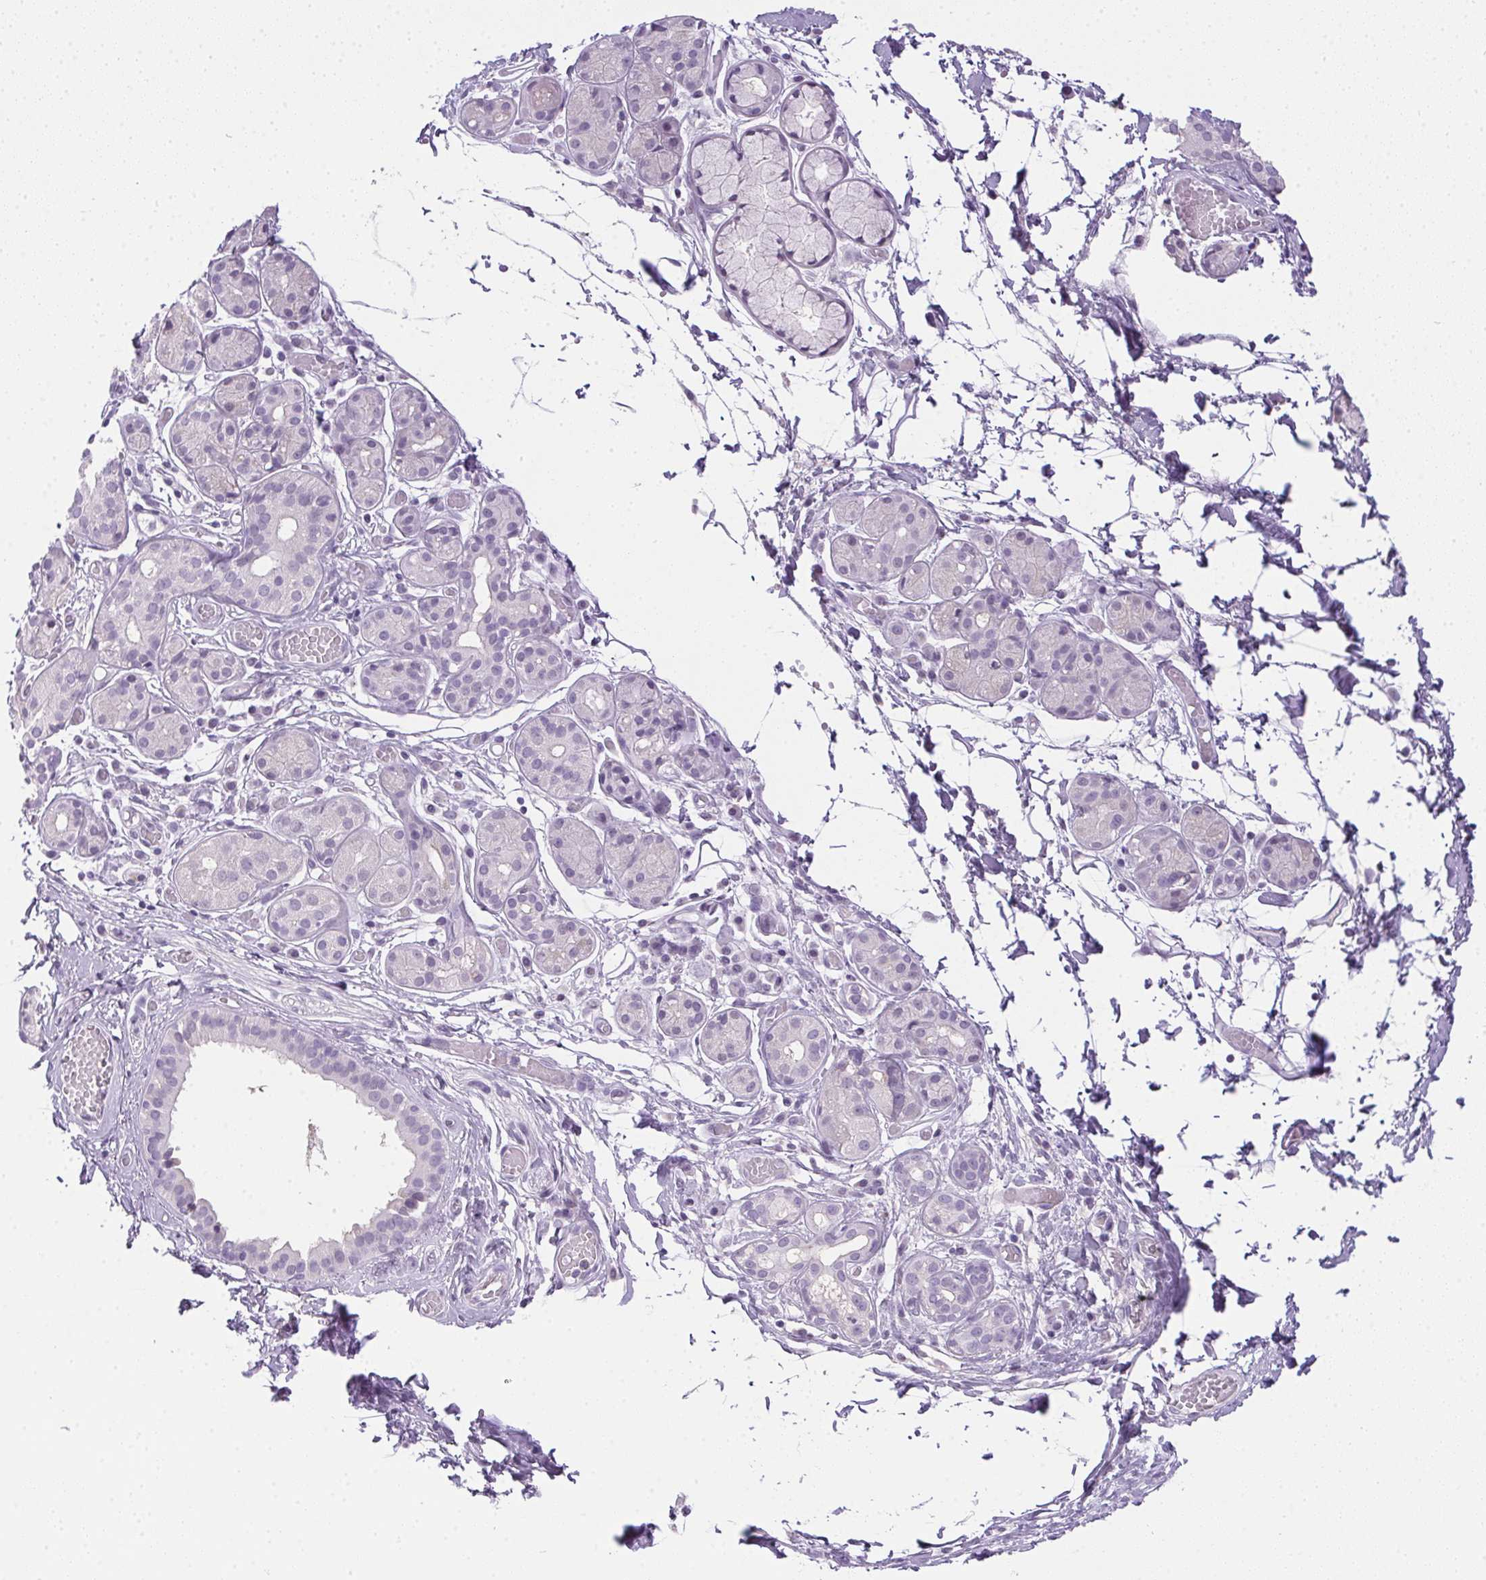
{"staining": {"intensity": "negative", "quantity": "none", "location": "none"}, "tissue": "salivary gland", "cell_type": "Glandular cells", "image_type": "normal", "snomed": [{"axis": "morphology", "description": "Normal tissue, NOS"}, {"axis": "topography", "description": "Salivary gland"}, {"axis": "topography", "description": "Peripheral nerve tissue"}], "caption": "Glandular cells are negative for protein expression in normal human salivary gland.", "gene": "PRL", "patient": {"sex": "male", "age": 71}}